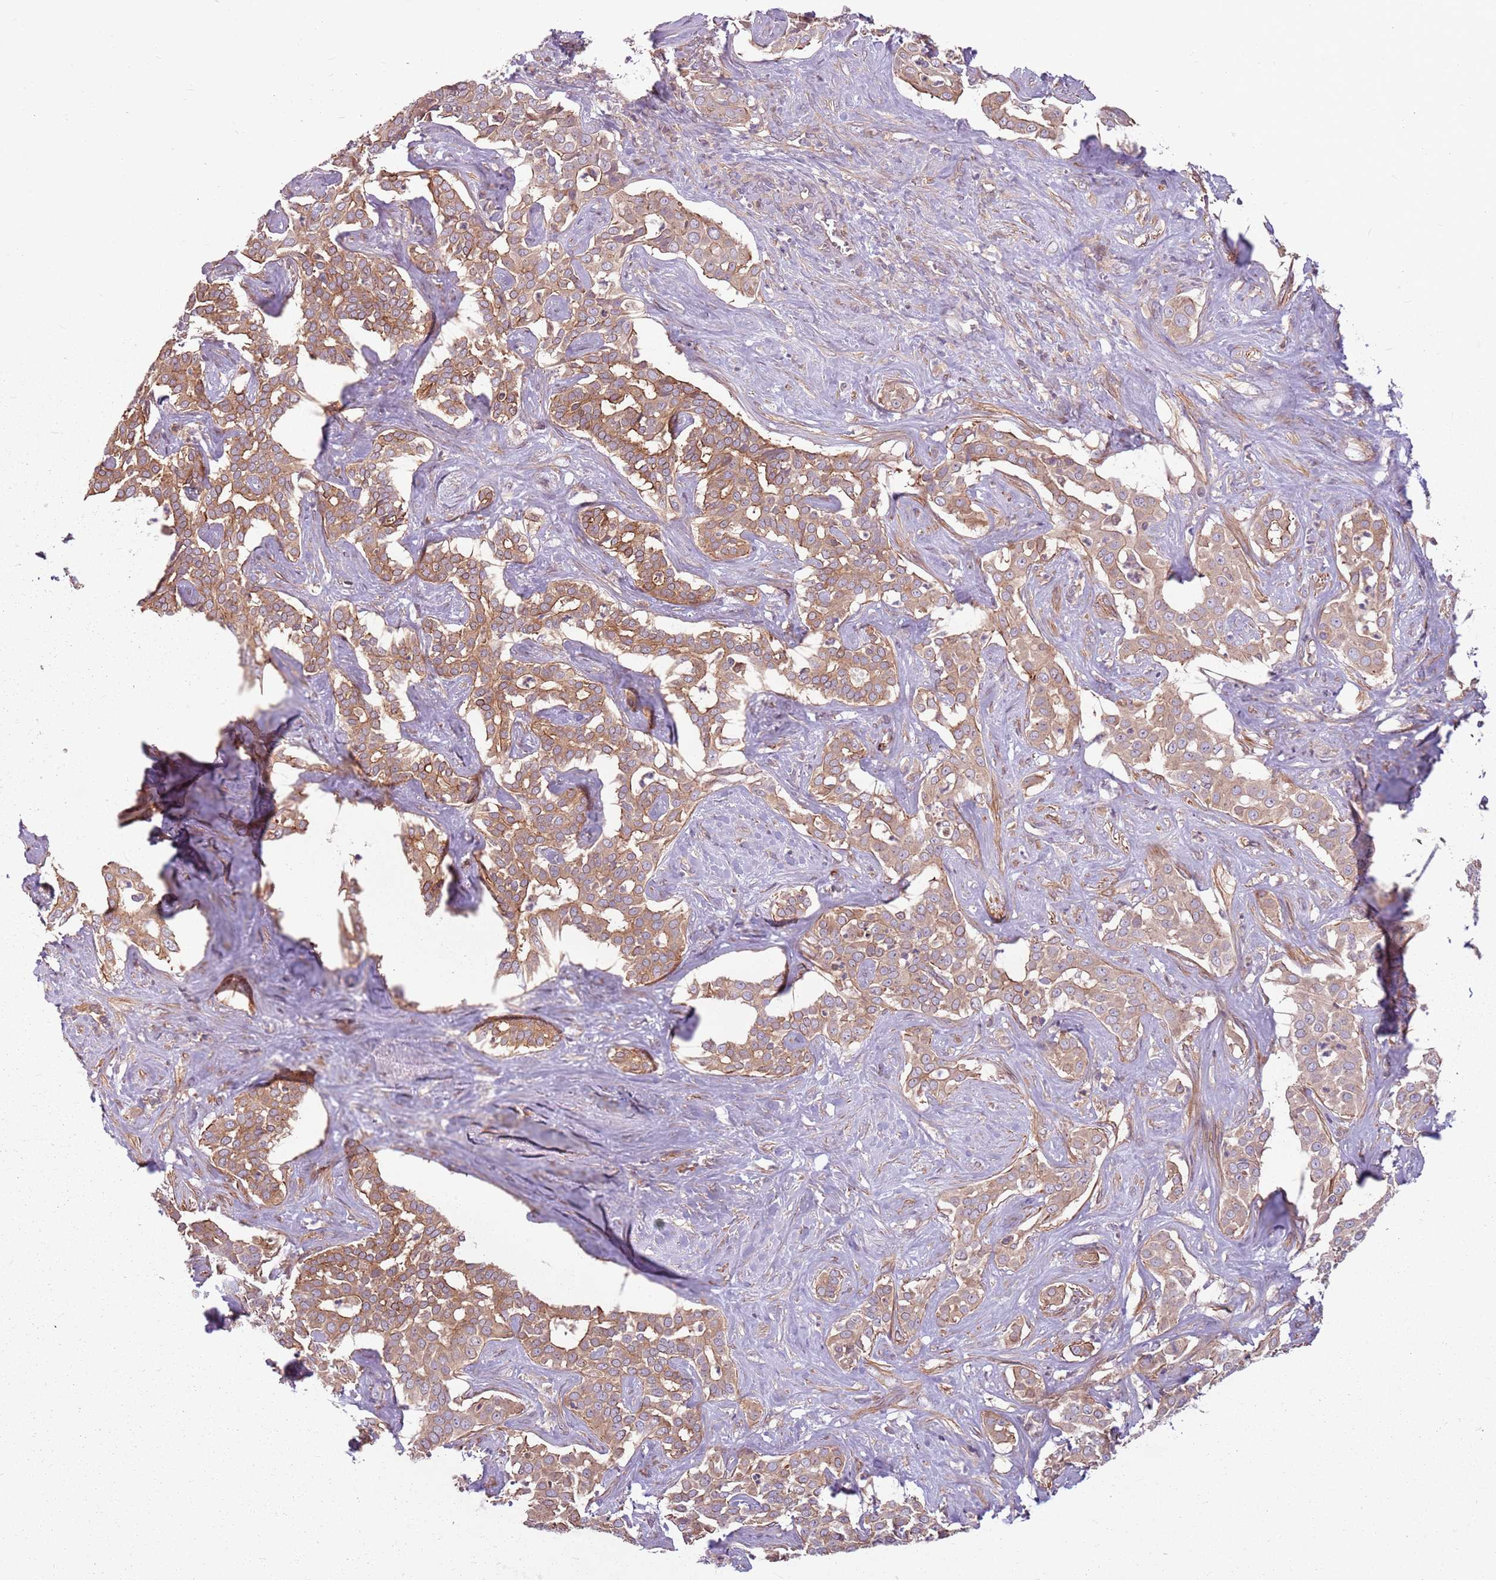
{"staining": {"intensity": "moderate", "quantity": ">75%", "location": "cytoplasmic/membranous"}, "tissue": "liver cancer", "cell_type": "Tumor cells", "image_type": "cancer", "snomed": [{"axis": "morphology", "description": "Cholangiocarcinoma"}, {"axis": "topography", "description": "Liver"}], "caption": "Brown immunohistochemical staining in liver cancer (cholangiocarcinoma) demonstrates moderate cytoplasmic/membranous positivity in approximately >75% of tumor cells.", "gene": "RPL21", "patient": {"sex": "male", "age": 67}}